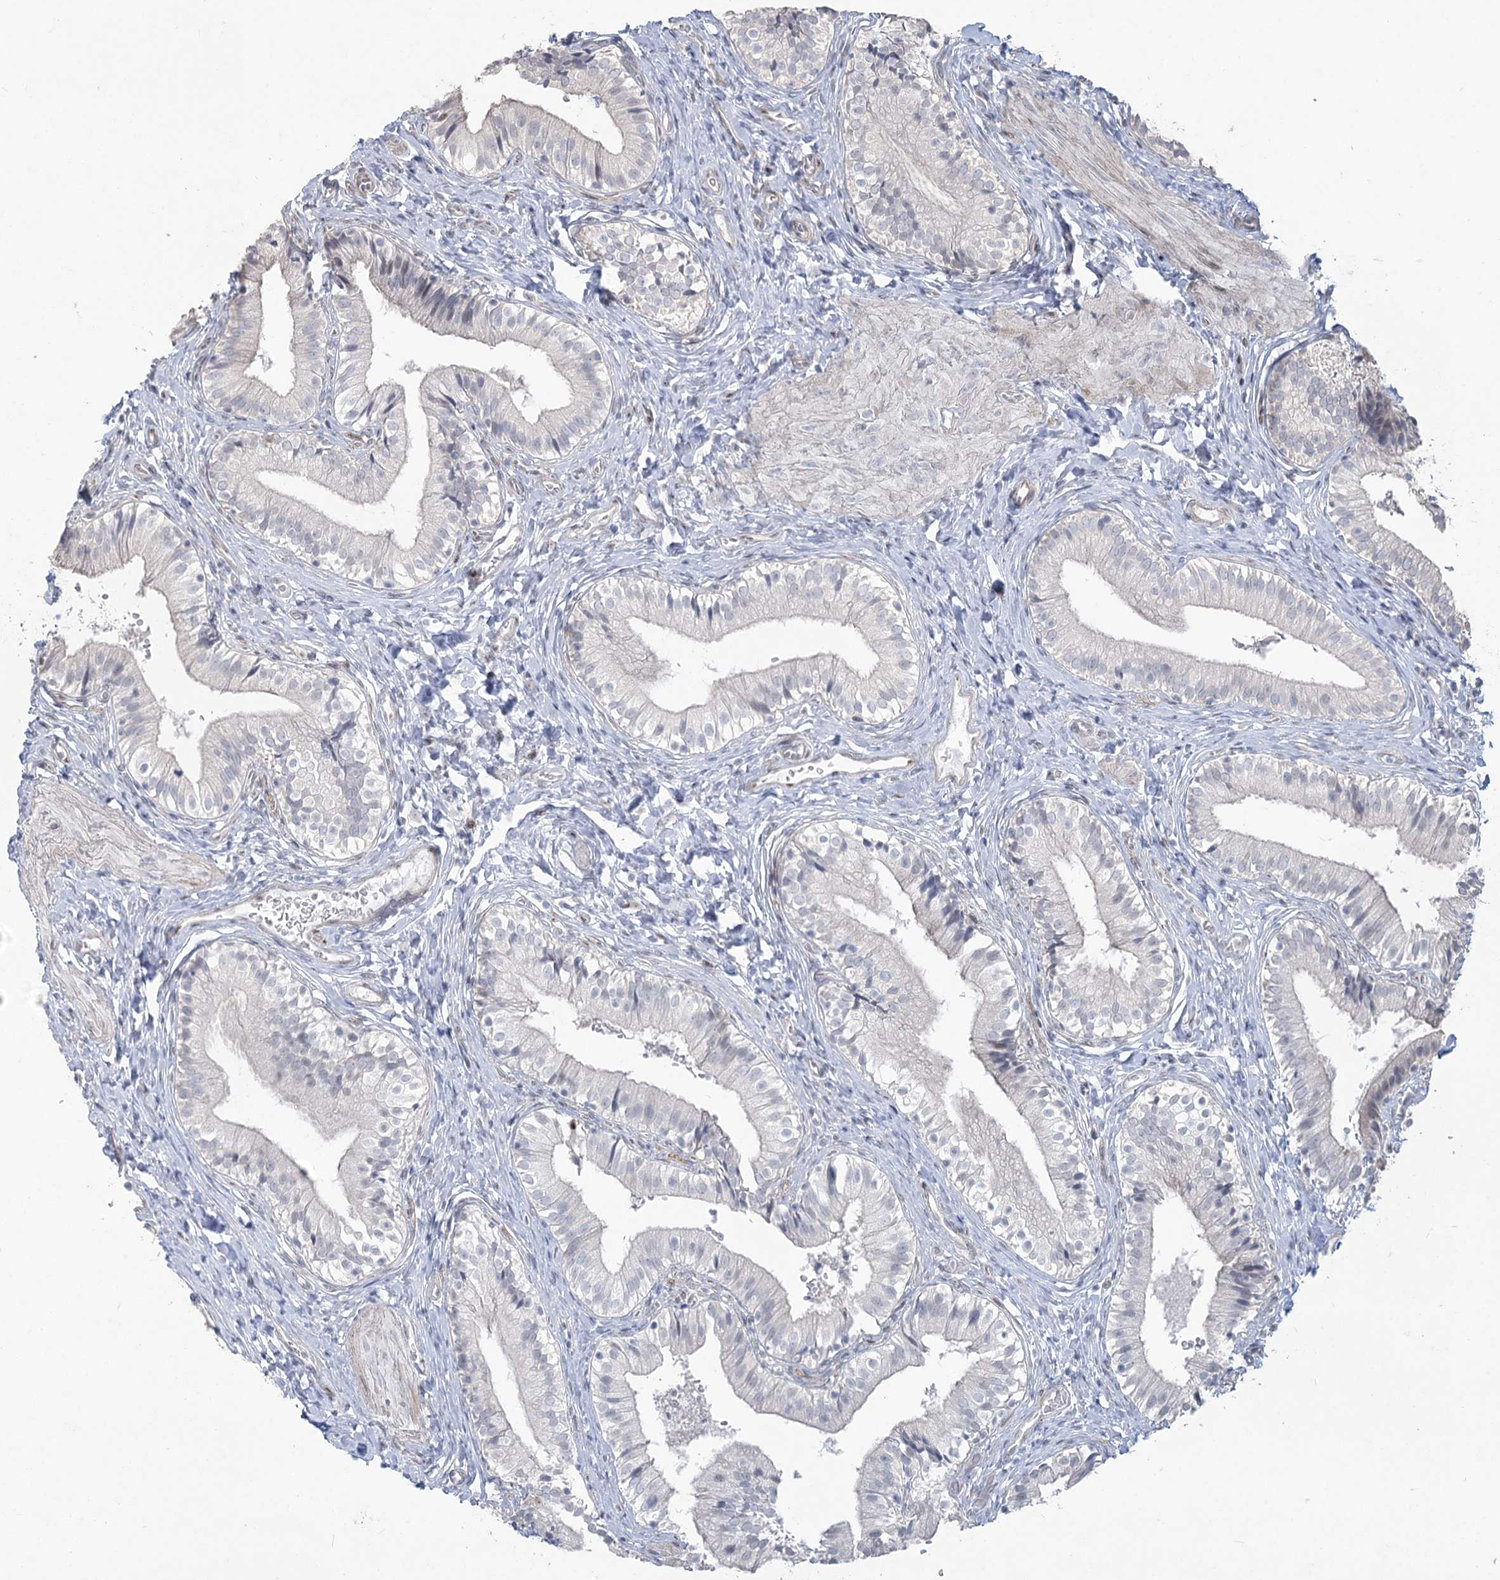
{"staining": {"intensity": "moderate", "quantity": "<25%", "location": "nuclear"}, "tissue": "gallbladder", "cell_type": "Glandular cells", "image_type": "normal", "snomed": [{"axis": "morphology", "description": "Normal tissue, NOS"}, {"axis": "topography", "description": "Gallbladder"}], "caption": "Protein expression analysis of unremarkable gallbladder demonstrates moderate nuclear positivity in about <25% of glandular cells.", "gene": "ABITRAM", "patient": {"sex": "female", "age": 47}}